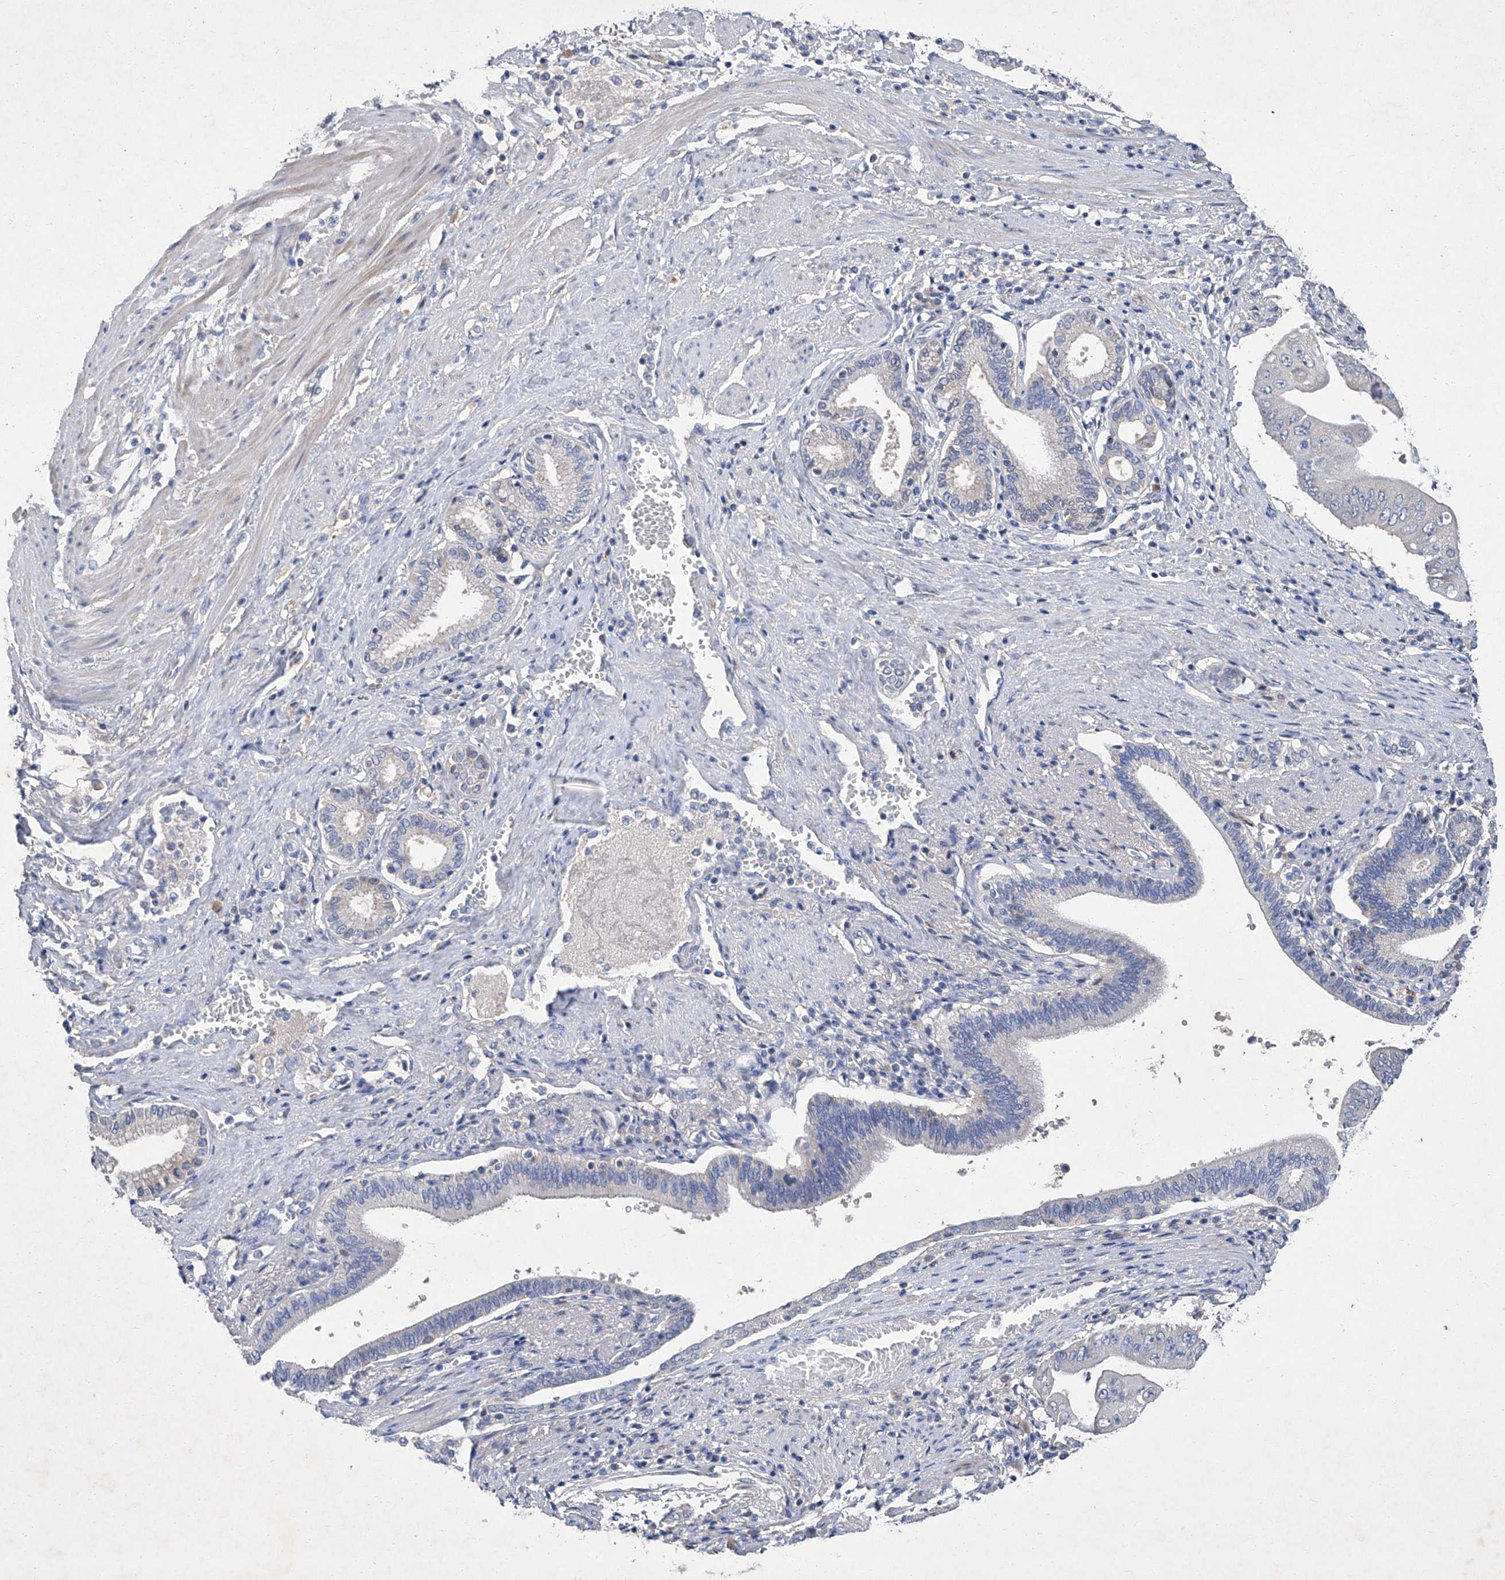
{"staining": {"intensity": "negative", "quantity": "none", "location": "none"}, "tissue": "pancreatic cancer", "cell_type": "Tumor cells", "image_type": "cancer", "snomed": [{"axis": "morphology", "description": "Adenocarcinoma, NOS"}, {"axis": "topography", "description": "Pancreas"}], "caption": "This is an IHC image of human pancreatic cancer (adenocarcinoma). There is no positivity in tumor cells.", "gene": "SBK2", "patient": {"sex": "female", "age": 77}}